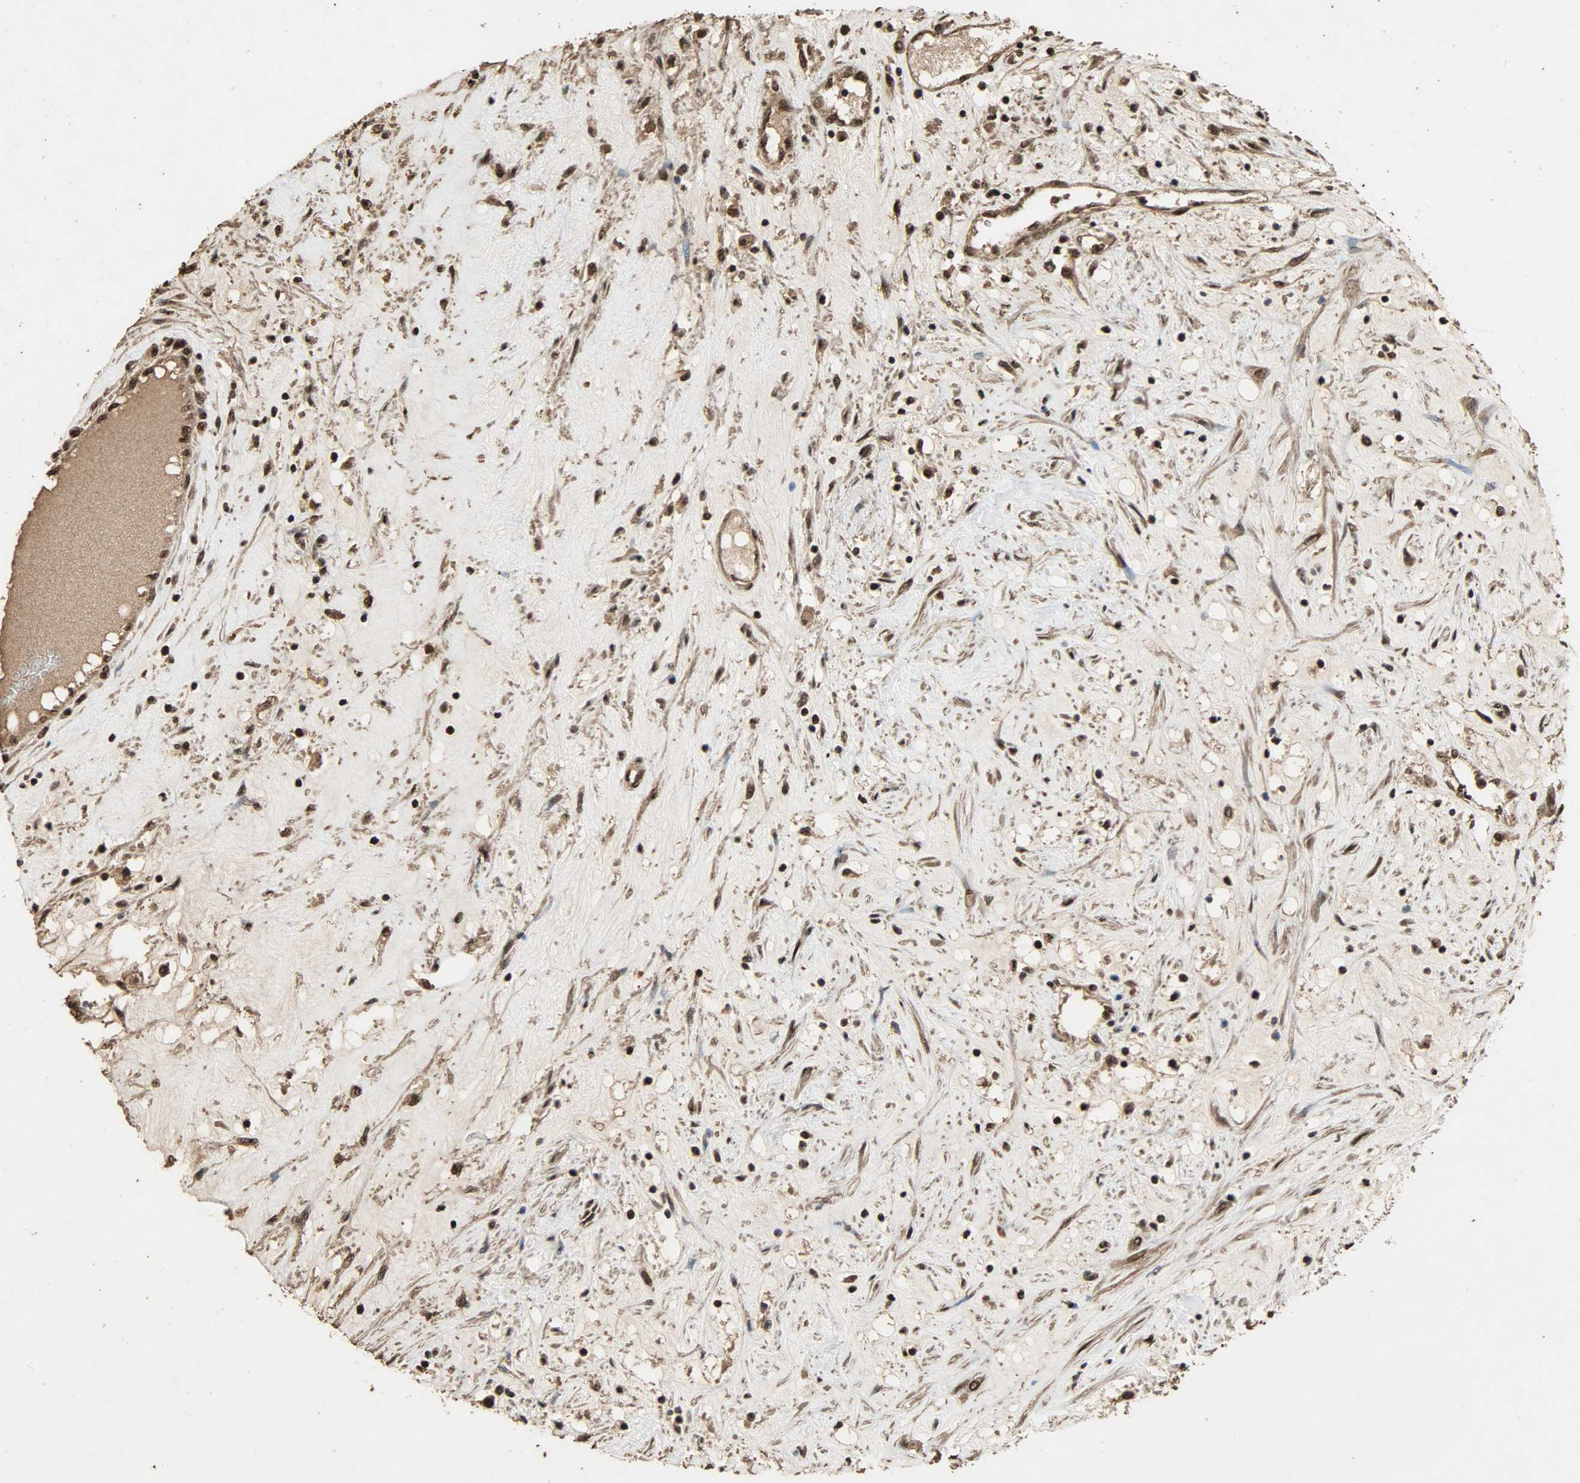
{"staining": {"intensity": "strong", "quantity": ">75%", "location": "nuclear"}, "tissue": "renal cancer", "cell_type": "Tumor cells", "image_type": "cancer", "snomed": [{"axis": "morphology", "description": "Adenocarcinoma, NOS"}, {"axis": "topography", "description": "Kidney"}], "caption": "This micrograph reveals renal adenocarcinoma stained with immunohistochemistry (IHC) to label a protein in brown. The nuclear of tumor cells show strong positivity for the protein. Nuclei are counter-stained blue.", "gene": "CCNT2", "patient": {"sex": "male", "age": 68}}